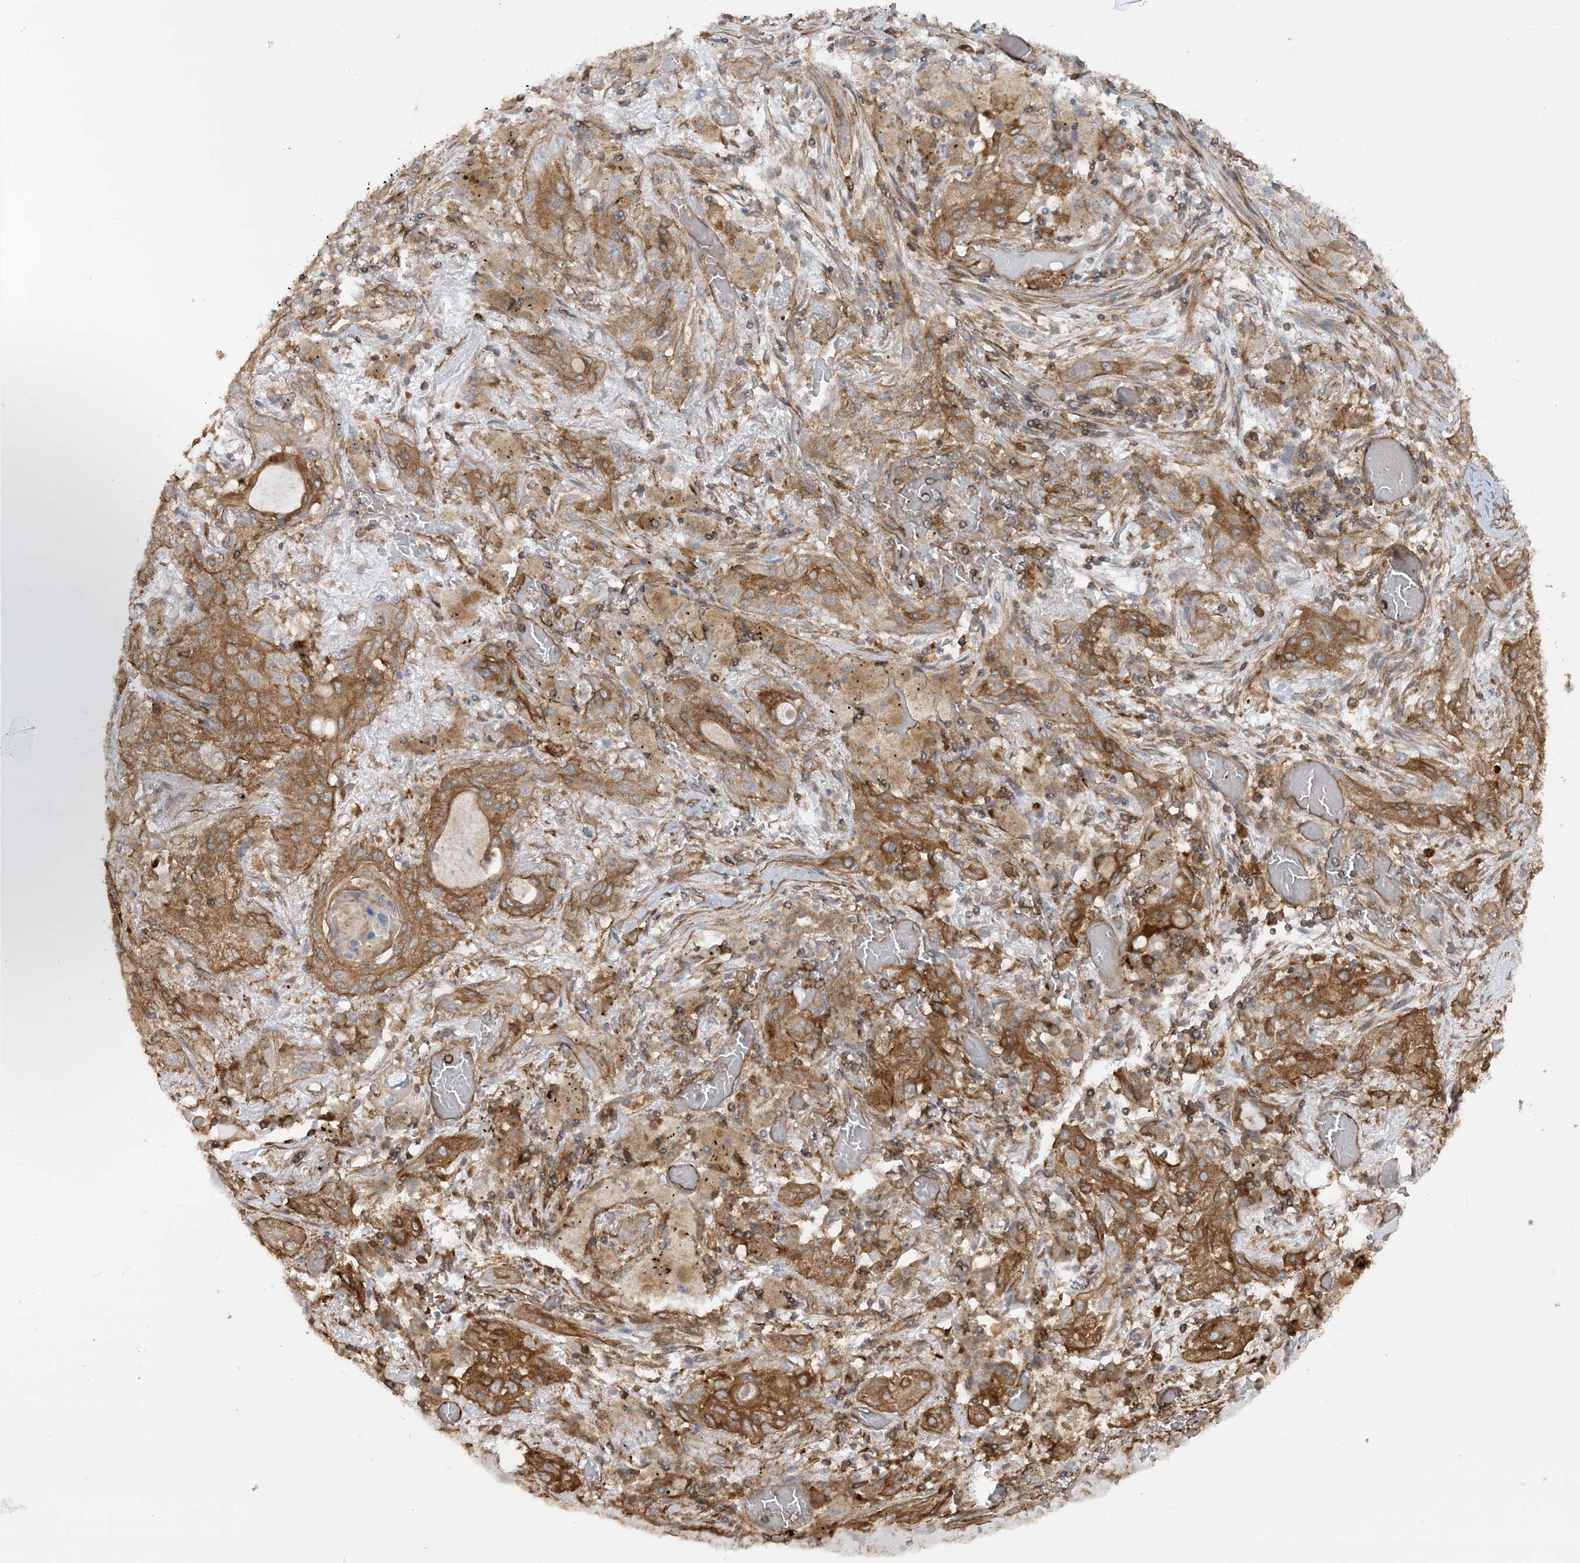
{"staining": {"intensity": "moderate", "quantity": ">75%", "location": "cytoplasmic/membranous"}, "tissue": "lung cancer", "cell_type": "Tumor cells", "image_type": "cancer", "snomed": [{"axis": "morphology", "description": "Squamous cell carcinoma, NOS"}, {"axis": "topography", "description": "Lung"}], "caption": "Immunohistochemical staining of human squamous cell carcinoma (lung) reveals moderate cytoplasmic/membranous protein expression in about >75% of tumor cells.", "gene": "STAM2", "patient": {"sex": "female", "age": 47}}